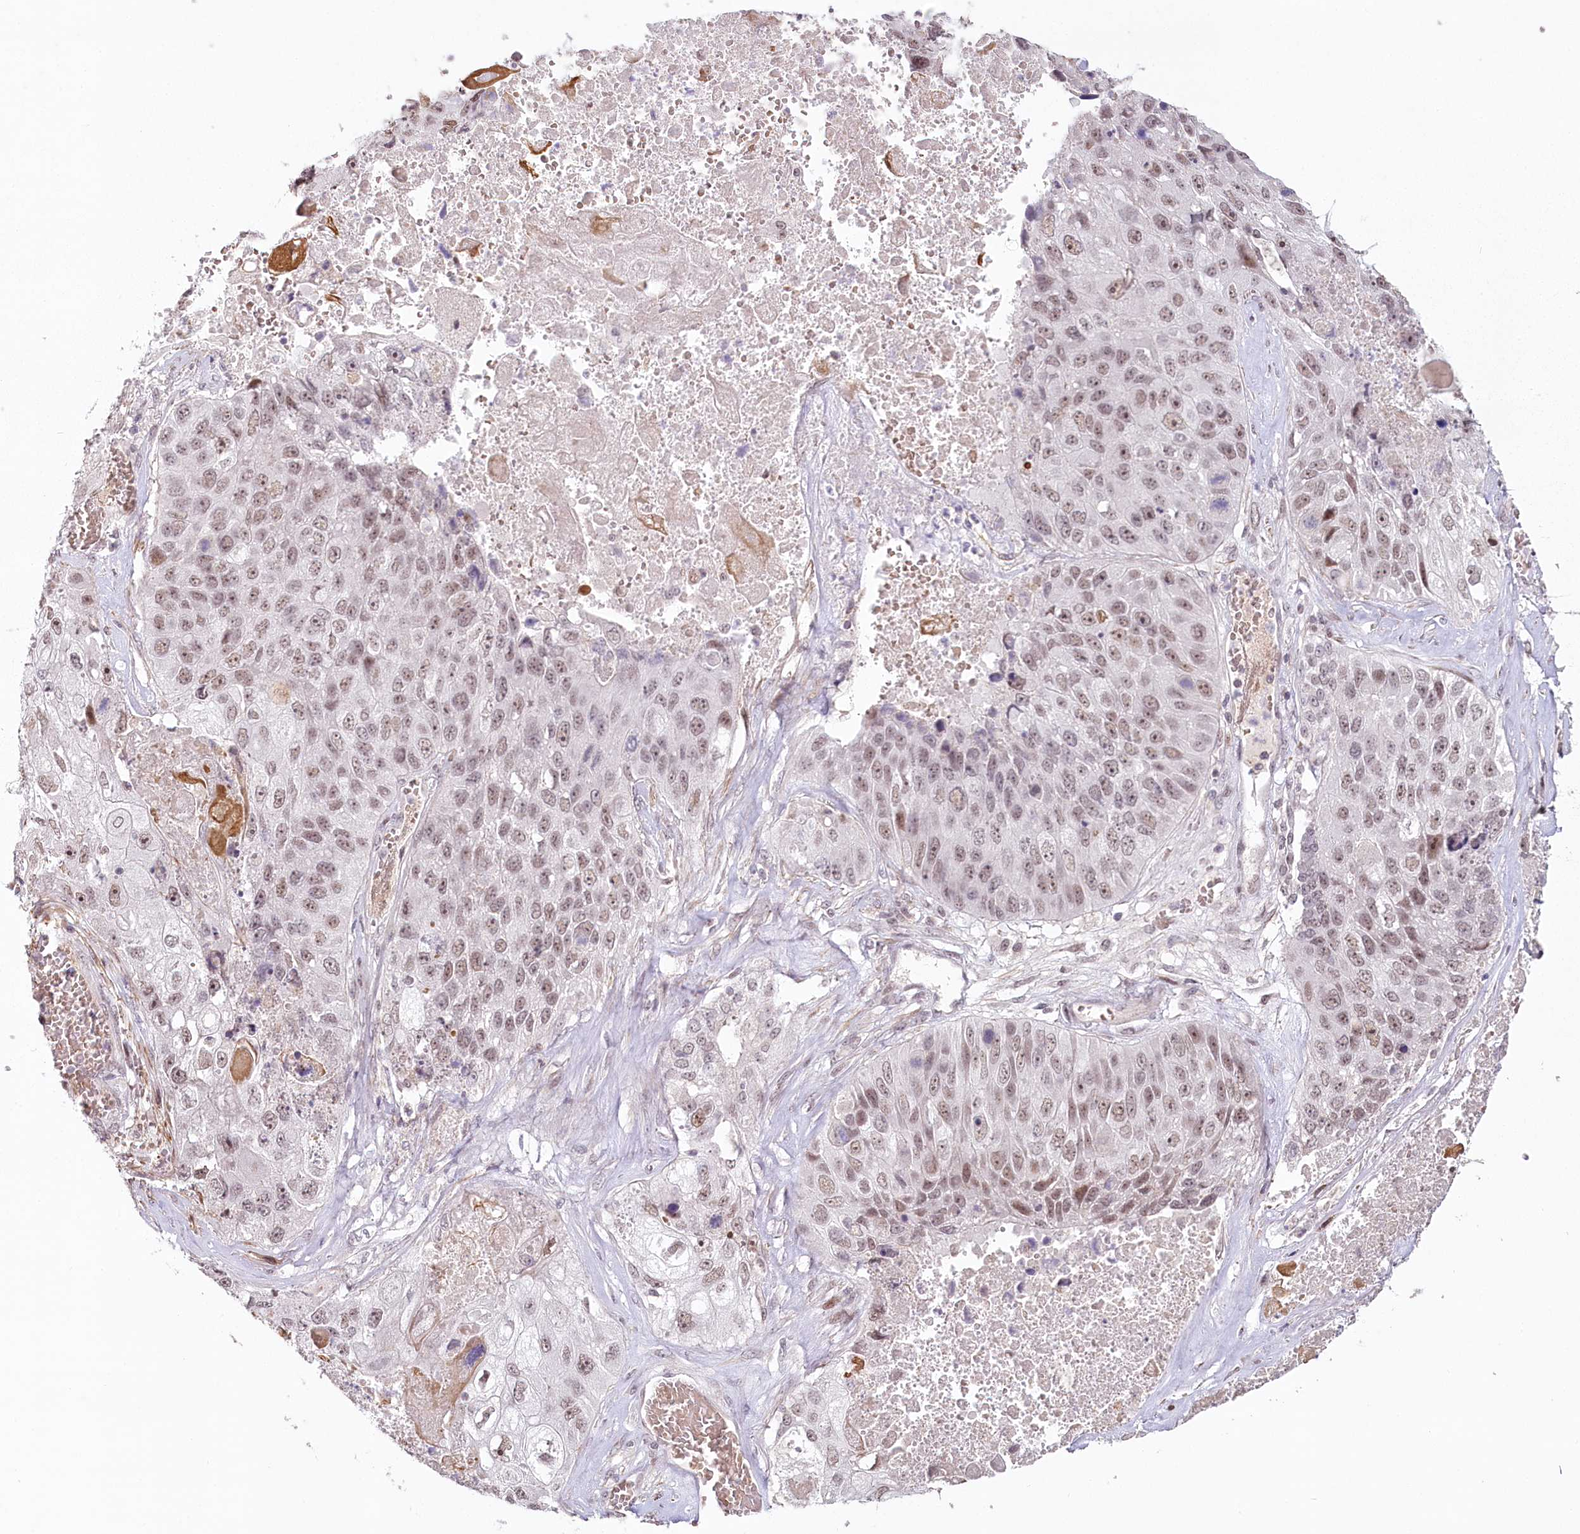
{"staining": {"intensity": "weak", "quantity": ">75%", "location": "nuclear"}, "tissue": "lung cancer", "cell_type": "Tumor cells", "image_type": "cancer", "snomed": [{"axis": "morphology", "description": "Squamous cell carcinoma, NOS"}, {"axis": "topography", "description": "Lung"}], "caption": "The image reveals a brown stain indicating the presence of a protein in the nuclear of tumor cells in lung squamous cell carcinoma. Nuclei are stained in blue.", "gene": "FAM204A", "patient": {"sex": "male", "age": 61}}